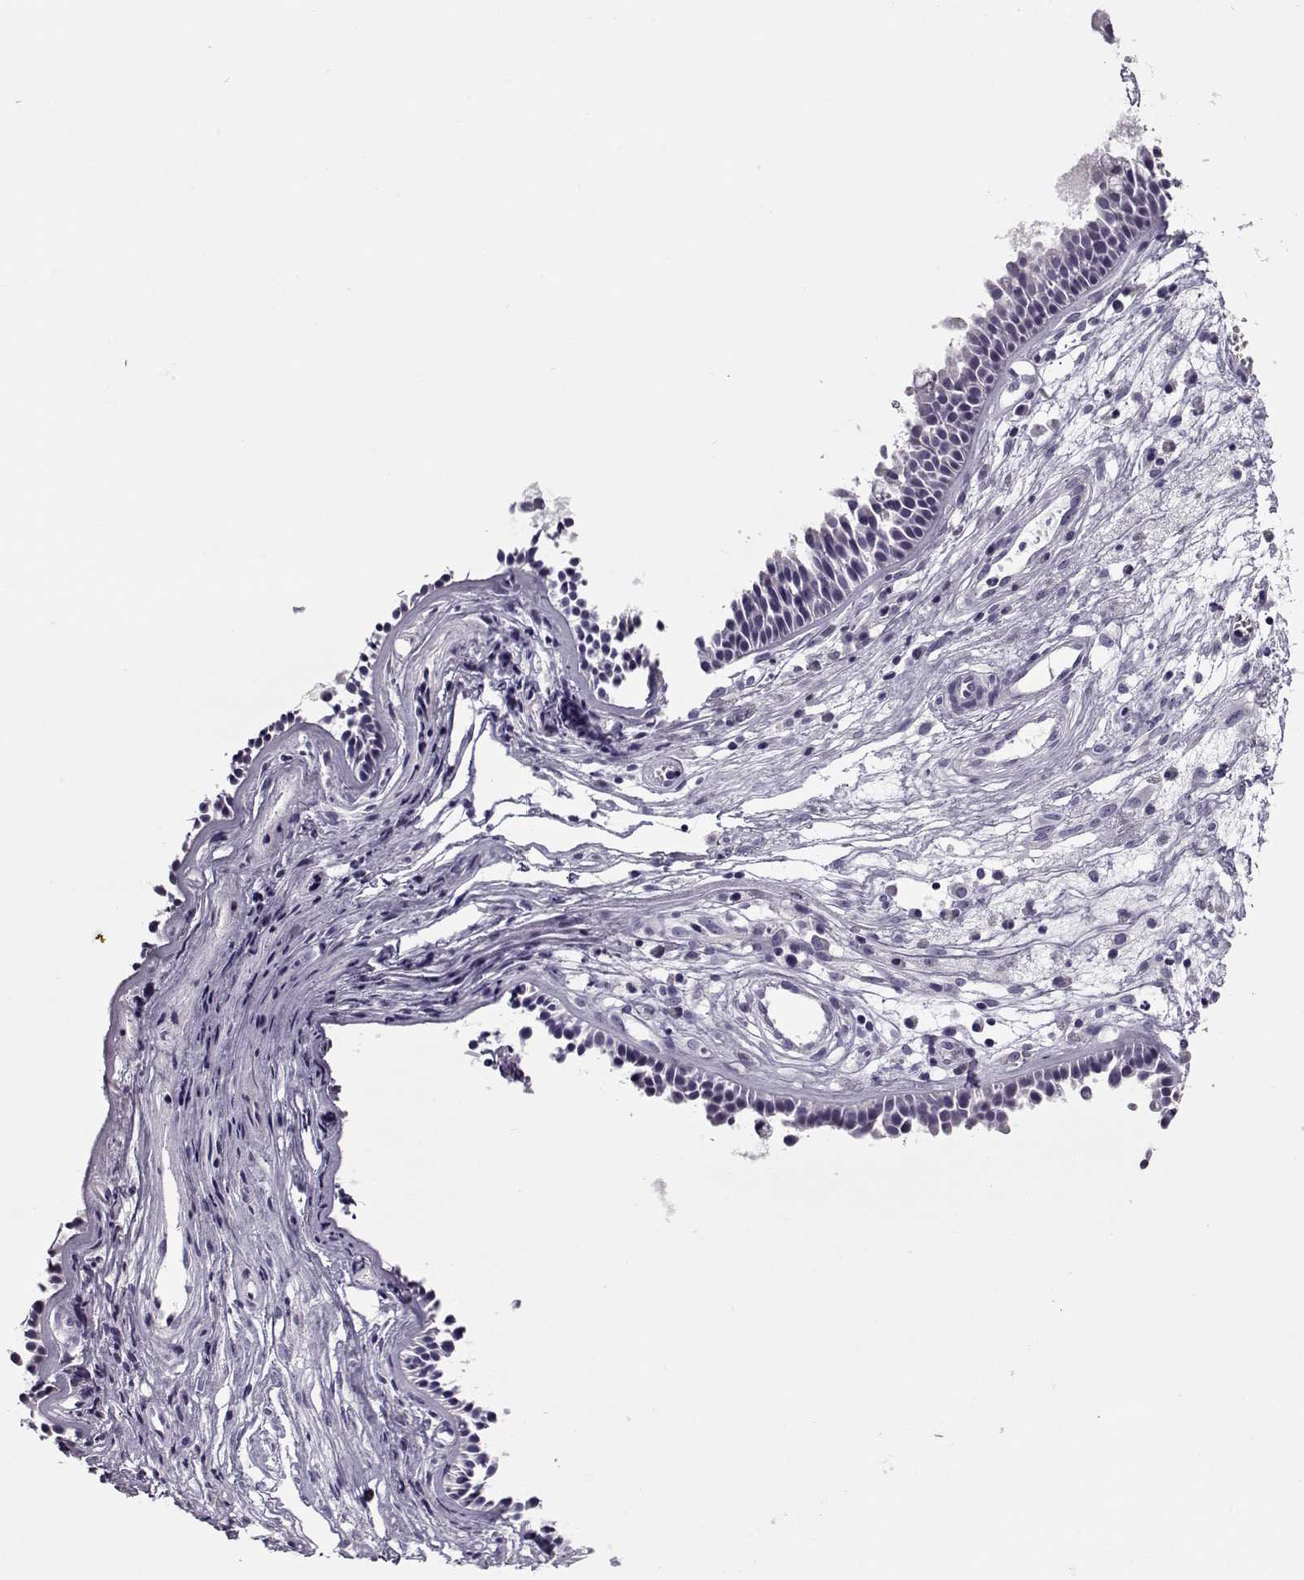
{"staining": {"intensity": "negative", "quantity": "none", "location": "none"}, "tissue": "nasopharynx", "cell_type": "Respiratory epithelial cells", "image_type": "normal", "snomed": [{"axis": "morphology", "description": "Normal tissue, NOS"}, {"axis": "topography", "description": "Nasopharynx"}], "caption": "A micrograph of human nasopharynx is negative for staining in respiratory epithelial cells. (Brightfield microscopy of DAB immunohistochemistry at high magnification).", "gene": "GAGE10", "patient": {"sex": "male", "age": 31}}